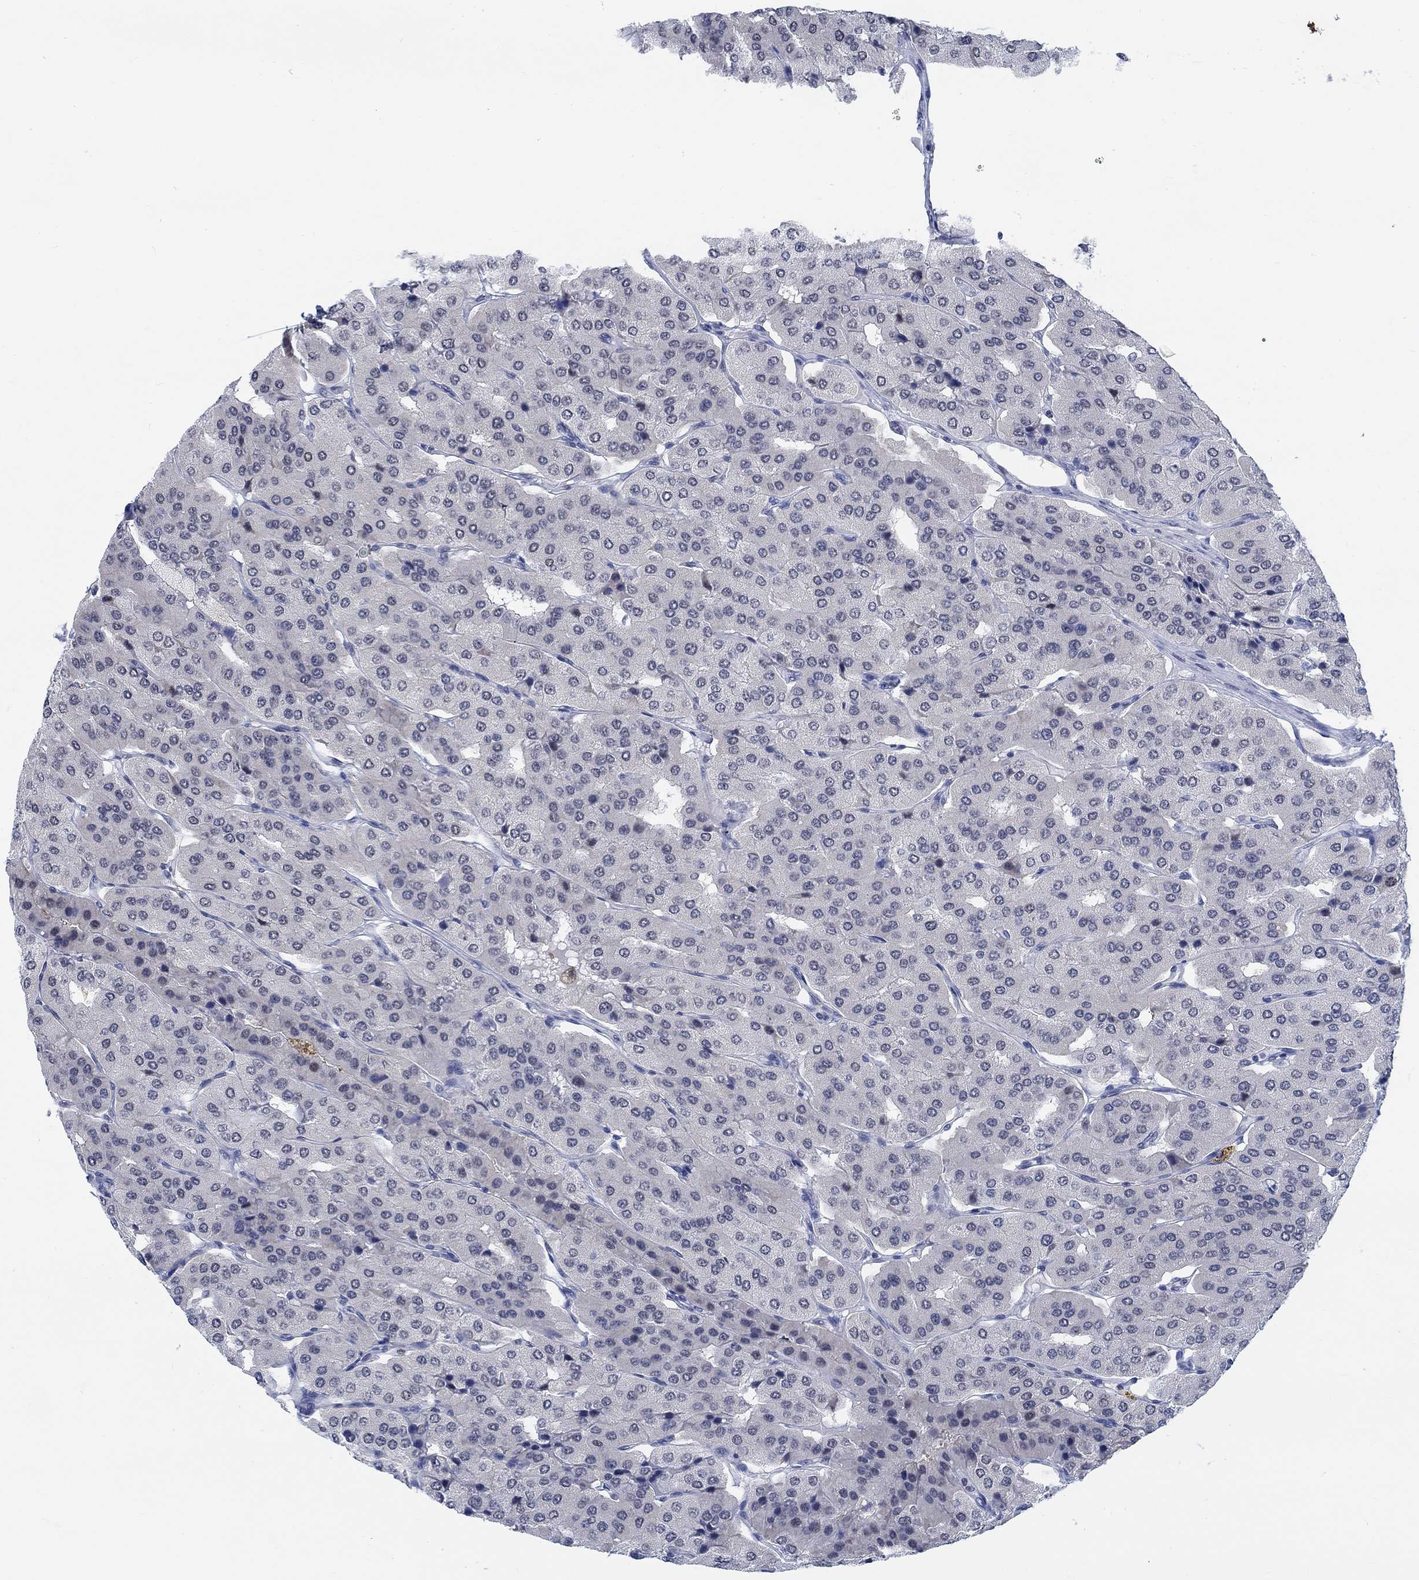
{"staining": {"intensity": "negative", "quantity": "none", "location": "none"}, "tissue": "parathyroid gland", "cell_type": "Glandular cells", "image_type": "normal", "snomed": [{"axis": "morphology", "description": "Normal tissue, NOS"}, {"axis": "morphology", "description": "Adenoma, NOS"}, {"axis": "topography", "description": "Parathyroid gland"}], "caption": "This is an immunohistochemistry image of unremarkable human parathyroid gland. There is no staining in glandular cells.", "gene": "KCNH8", "patient": {"sex": "female", "age": 86}}